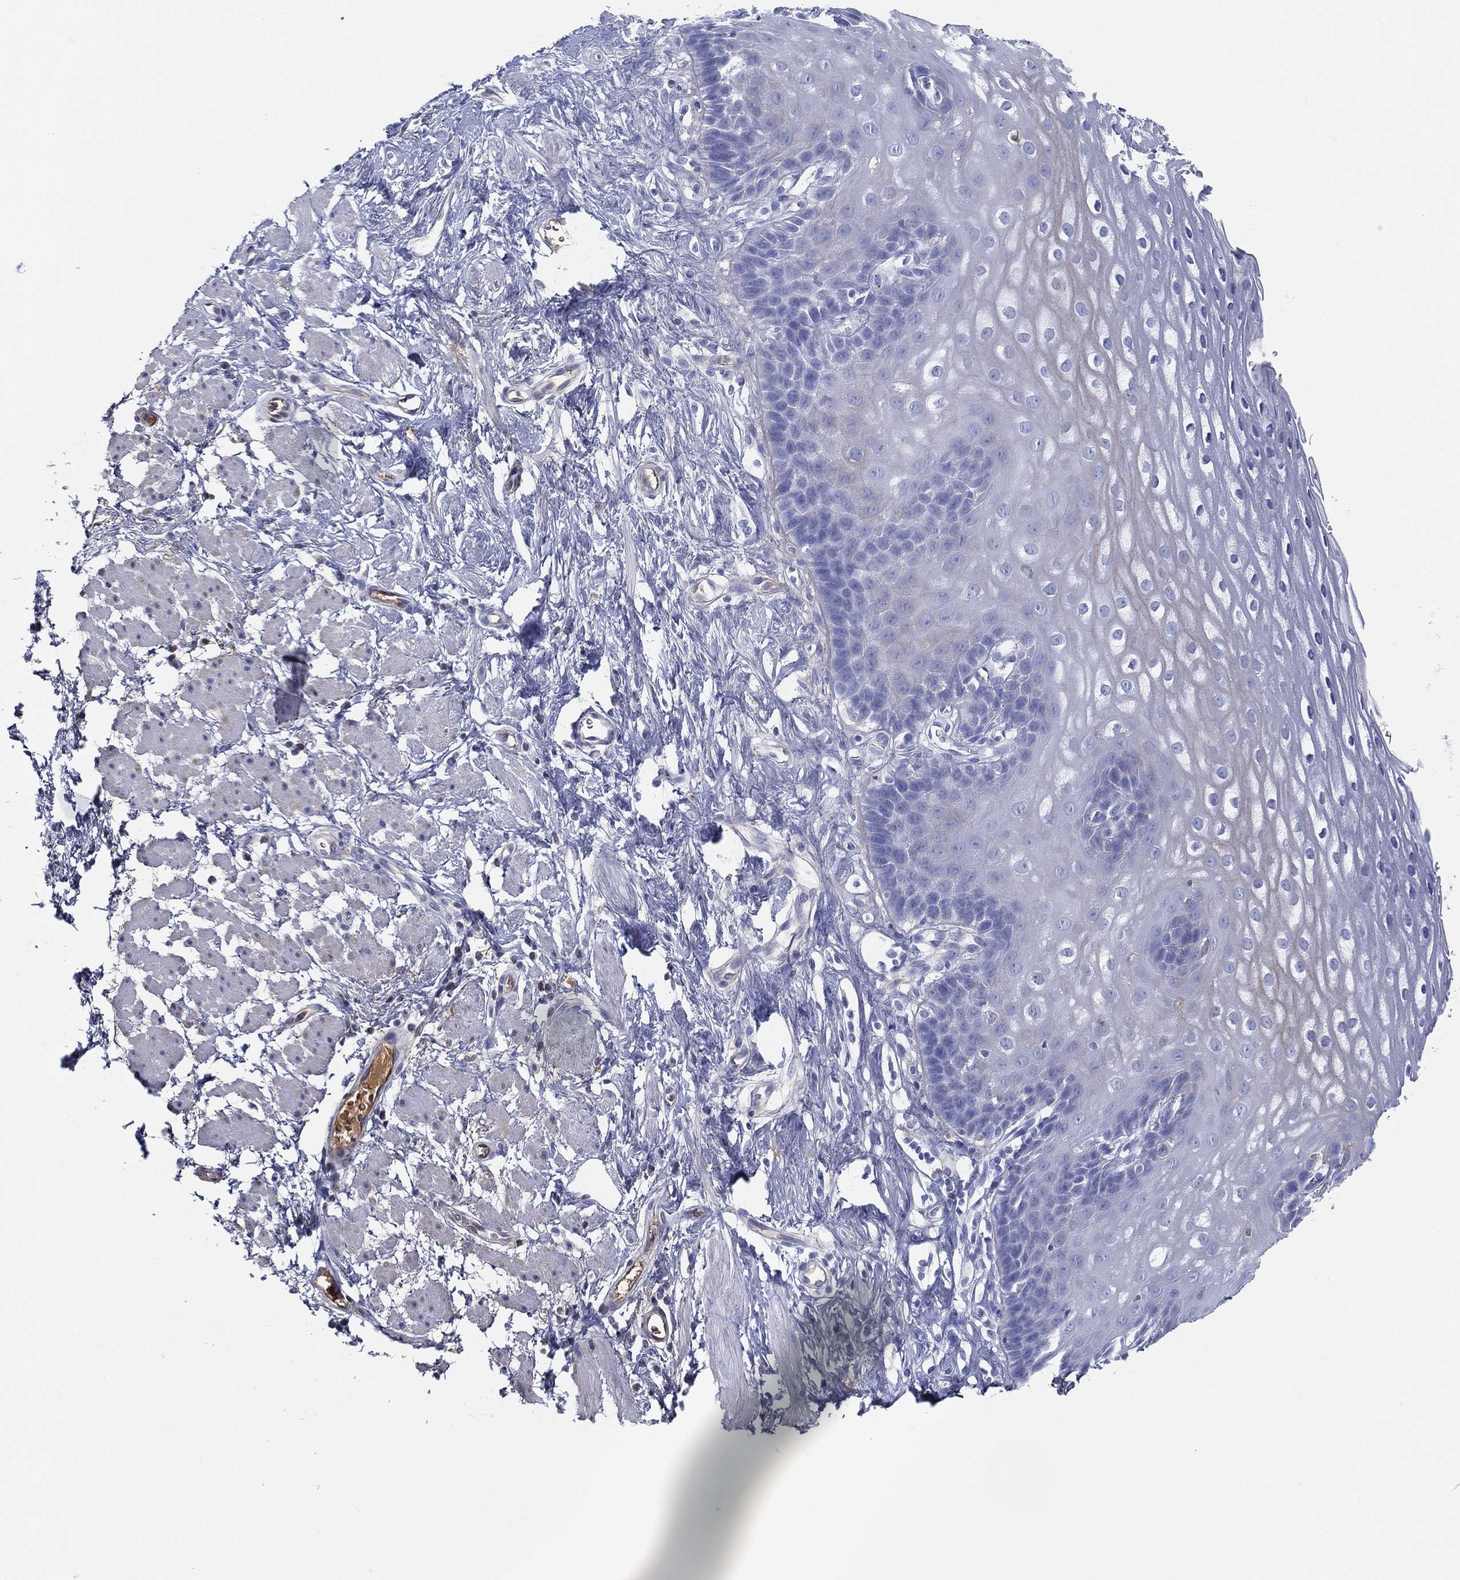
{"staining": {"intensity": "negative", "quantity": "none", "location": "none"}, "tissue": "esophagus", "cell_type": "Squamous epithelial cells", "image_type": "normal", "snomed": [{"axis": "morphology", "description": "Normal tissue, NOS"}, {"axis": "topography", "description": "Esophagus"}], "caption": "High power microscopy photomicrograph of an IHC micrograph of benign esophagus, revealing no significant expression in squamous epithelial cells.", "gene": "IFNB1", "patient": {"sex": "male", "age": 64}}